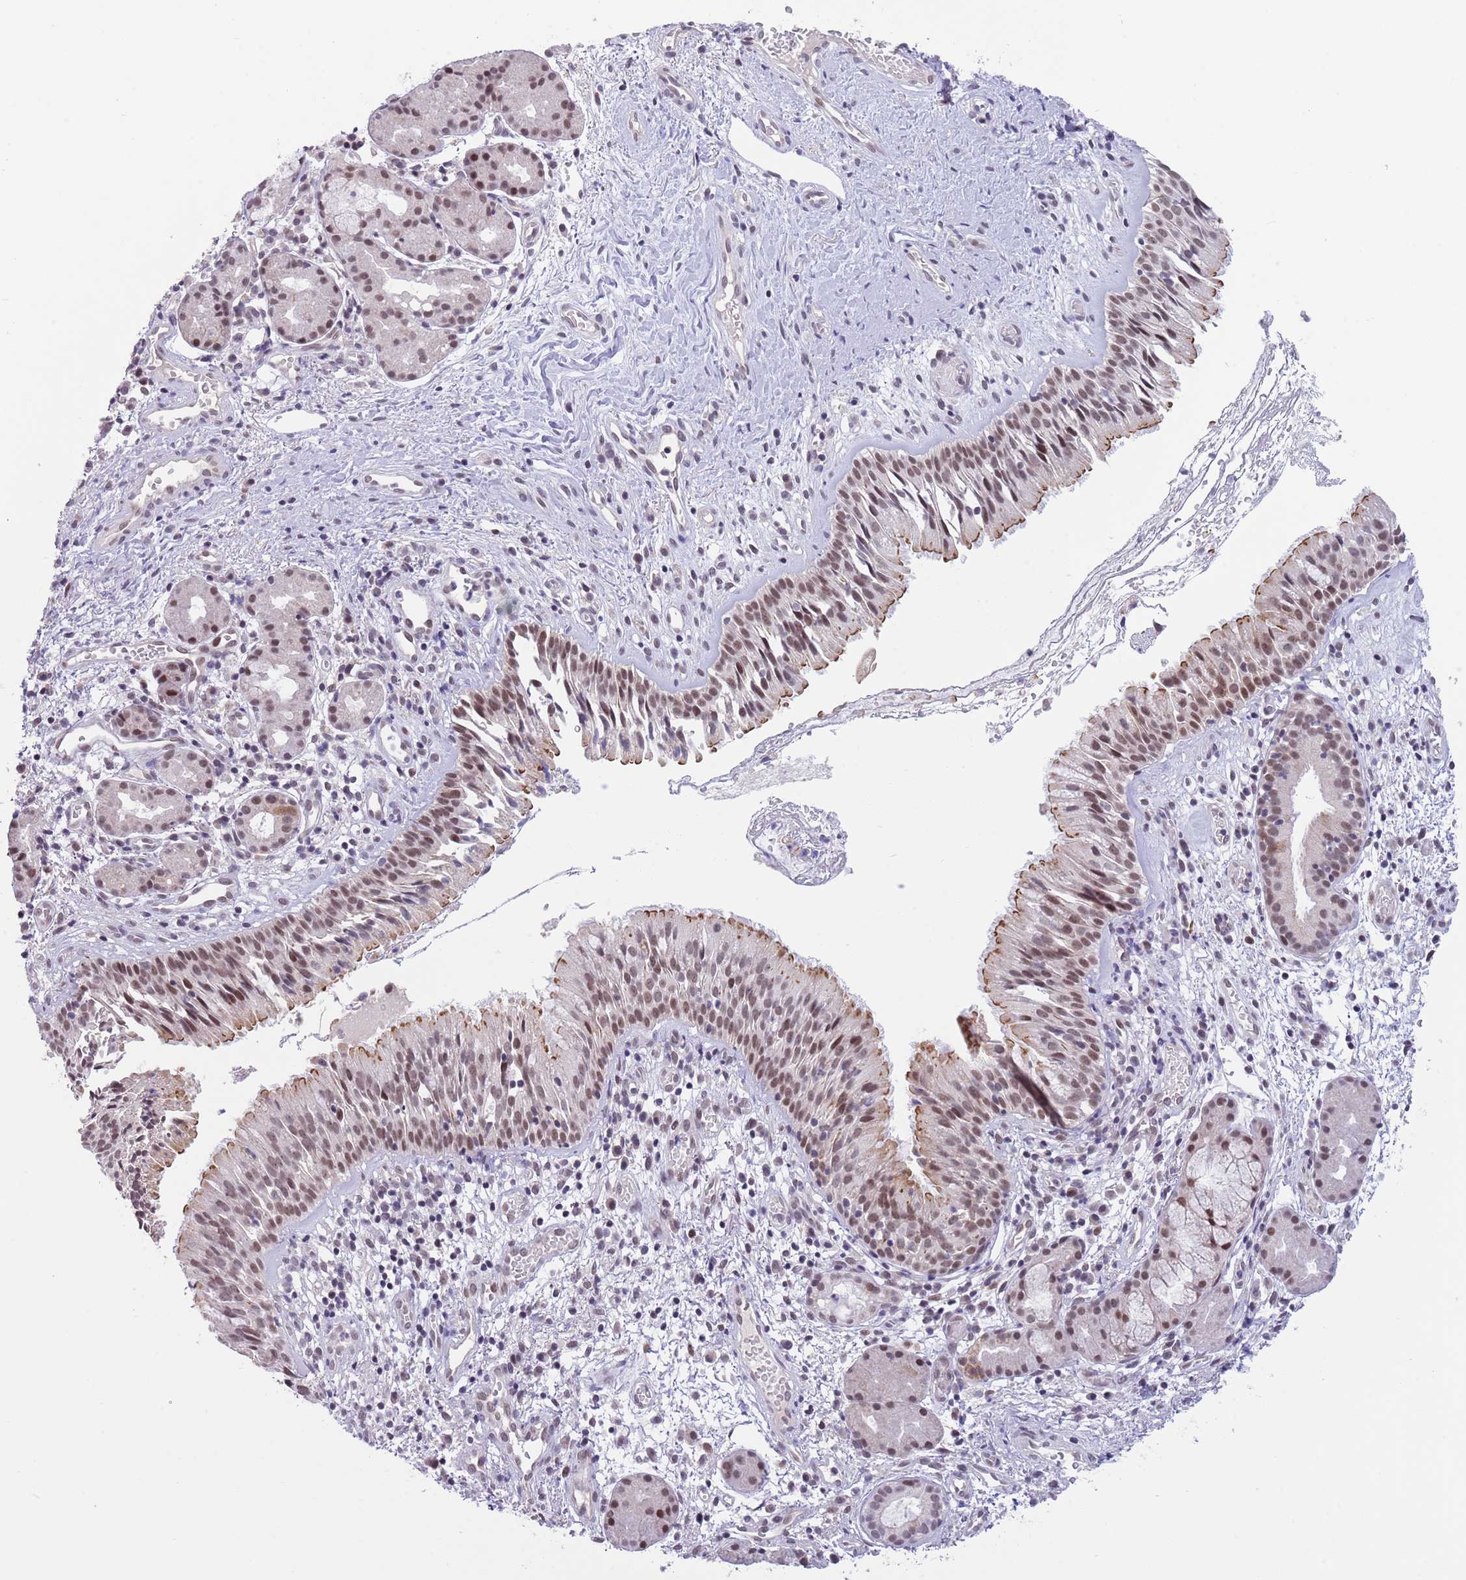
{"staining": {"intensity": "moderate", "quantity": ">75%", "location": "cytoplasmic/membranous,nuclear"}, "tissue": "nasopharynx", "cell_type": "Respiratory epithelial cells", "image_type": "normal", "snomed": [{"axis": "morphology", "description": "Normal tissue, NOS"}, {"axis": "topography", "description": "Nasopharynx"}], "caption": "Brown immunohistochemical staining in normal human nasopharynx reveals moderate cytoplasmic/membranous,nuclear positivity in about >75% of respiratory epithelial cells. Ihc stains the protein of interest in brown and the nuclei are stained blue.", "gene": "RFX1", "patient": {"sex": "male", "age": 65}}